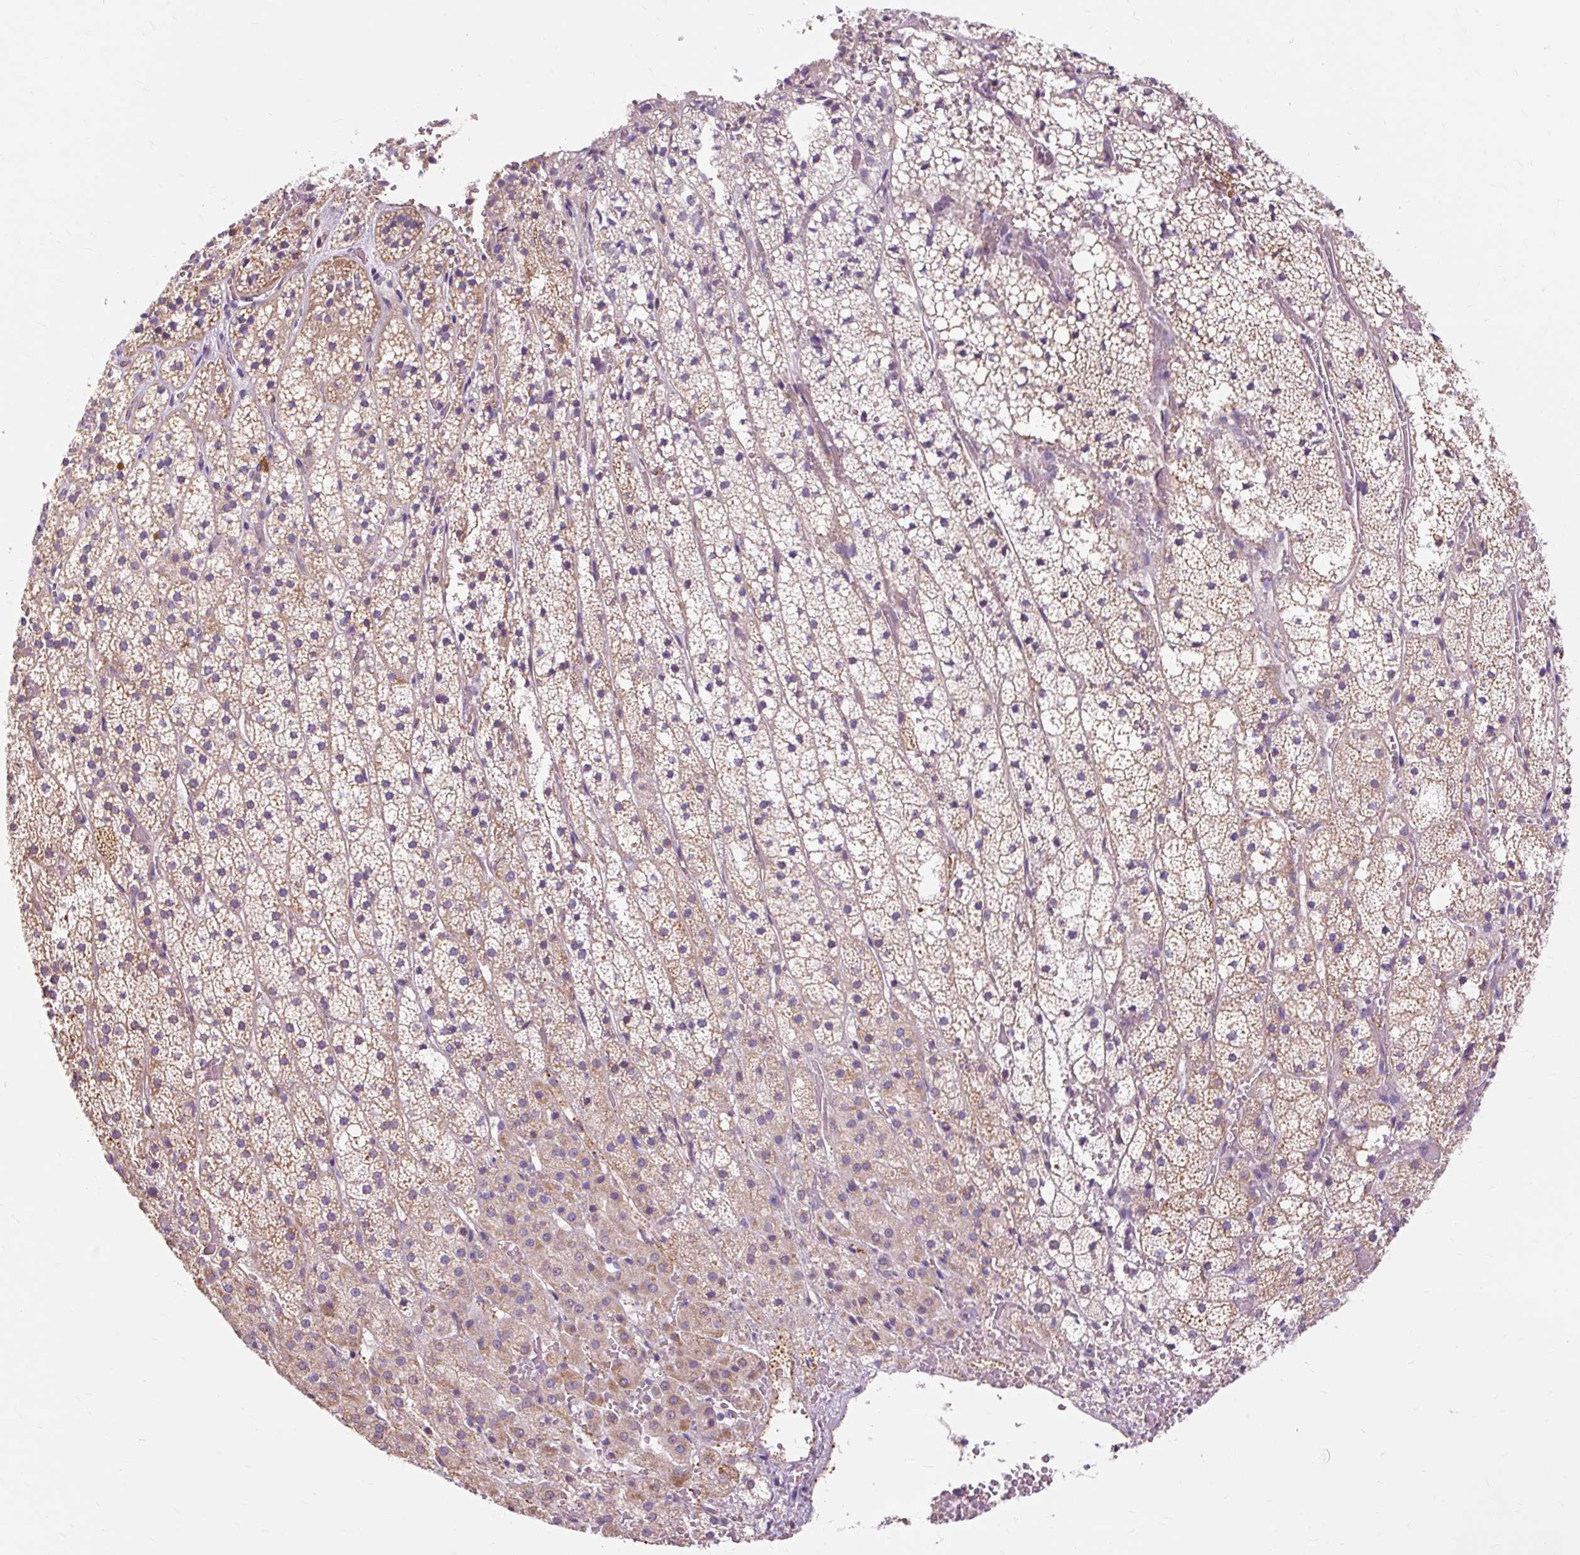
{"staining": {"intensity": "moderate", "quantity": ">75%", "location": "cytoplasmic/membranous"}, "tissue": "adrenal gland", "cell_type": "Glandular cells", "image_type": "normal", "snomed": [{"axis": "morphology", "description": "Normal tissue, NOS"}, {"axis": "topography", "description": "Adrenal gland"}], "caption": "Brown immunohistochemical staining in normal adrenal gland displays moderate cytoplasmic/membranous staining in approximately >75% of glandular cells.", "gene": "PDZD2", "patient": {"sex": "male", "age": 53}}